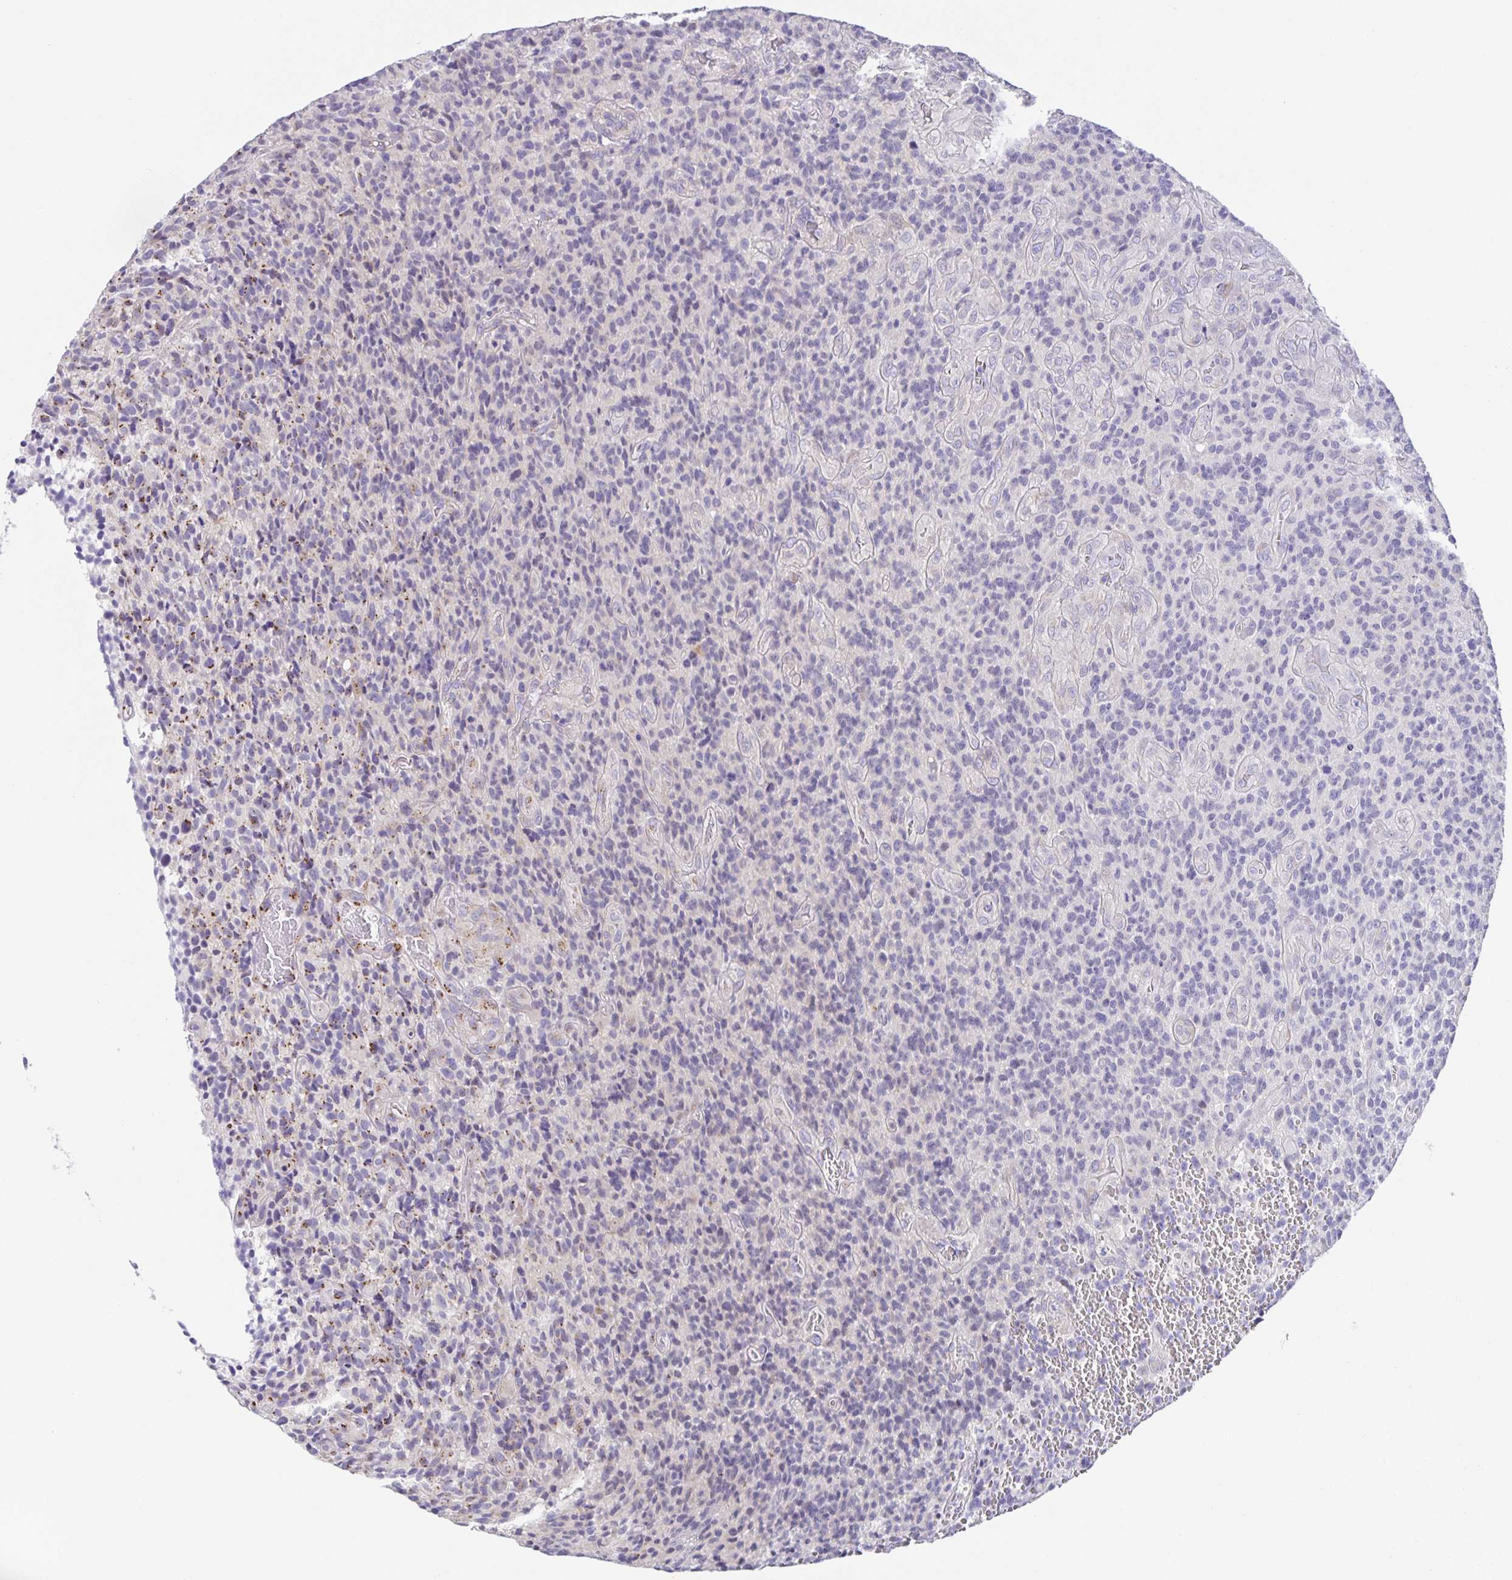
{"staining": {"intensity": "negative", "quantity": "none", "location": "none"}, "tissue": "glioma", "cell_type": "Tumor cells", "image_type": "cancer", "snomed": [{"axis": "morphology", "description": "Glioma, malignant, High grade"}, {"axis": "topography", "description": "Brain"}], "caption": "The immunohistochemistry (IHC) histopathology image has no significant expression in tumor cells of glioma tissue.", "gene": "PRR36", "patient": {"sex": "male", "age": 76}}